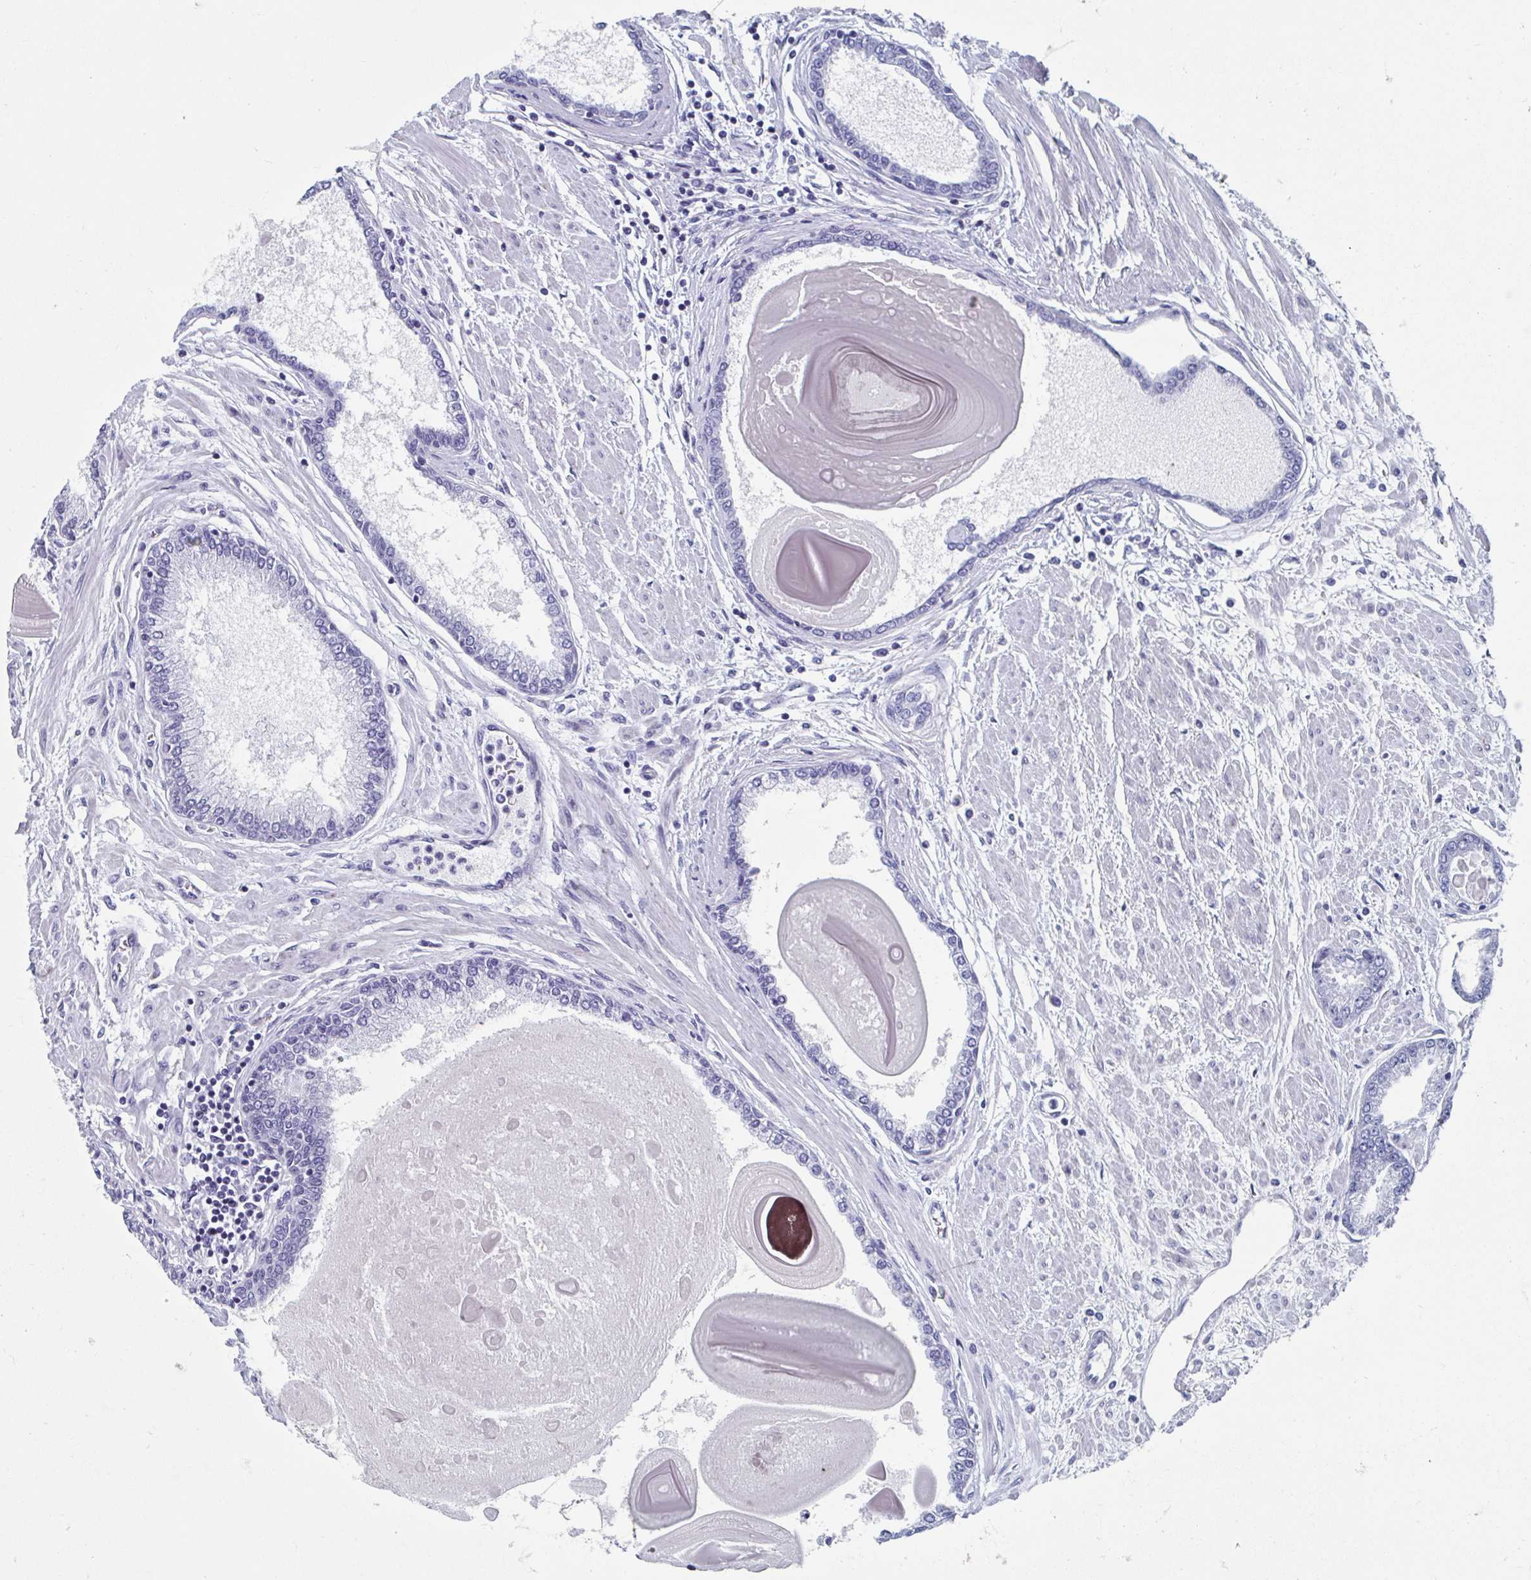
{"staining": {"intensity": "negative", "quantity": "none", "location": "none"}, "tissue": "prostate cancer", "cell_type": "Tumor cells", "image_type": "cancer", "snomed": [{"axis": "morphology", "description": "Adenocarcinoma, Low grade"}, {"axis": "topography", "description": "Prostate"}], "caption": "A high-resolution image shows immunohistochemistry (IHC) staining of prostate cancer, which displays no significant expression in tumor cells.", "gene": "SHCBP1L", "patient": {"sex": "male", "age": 67}}